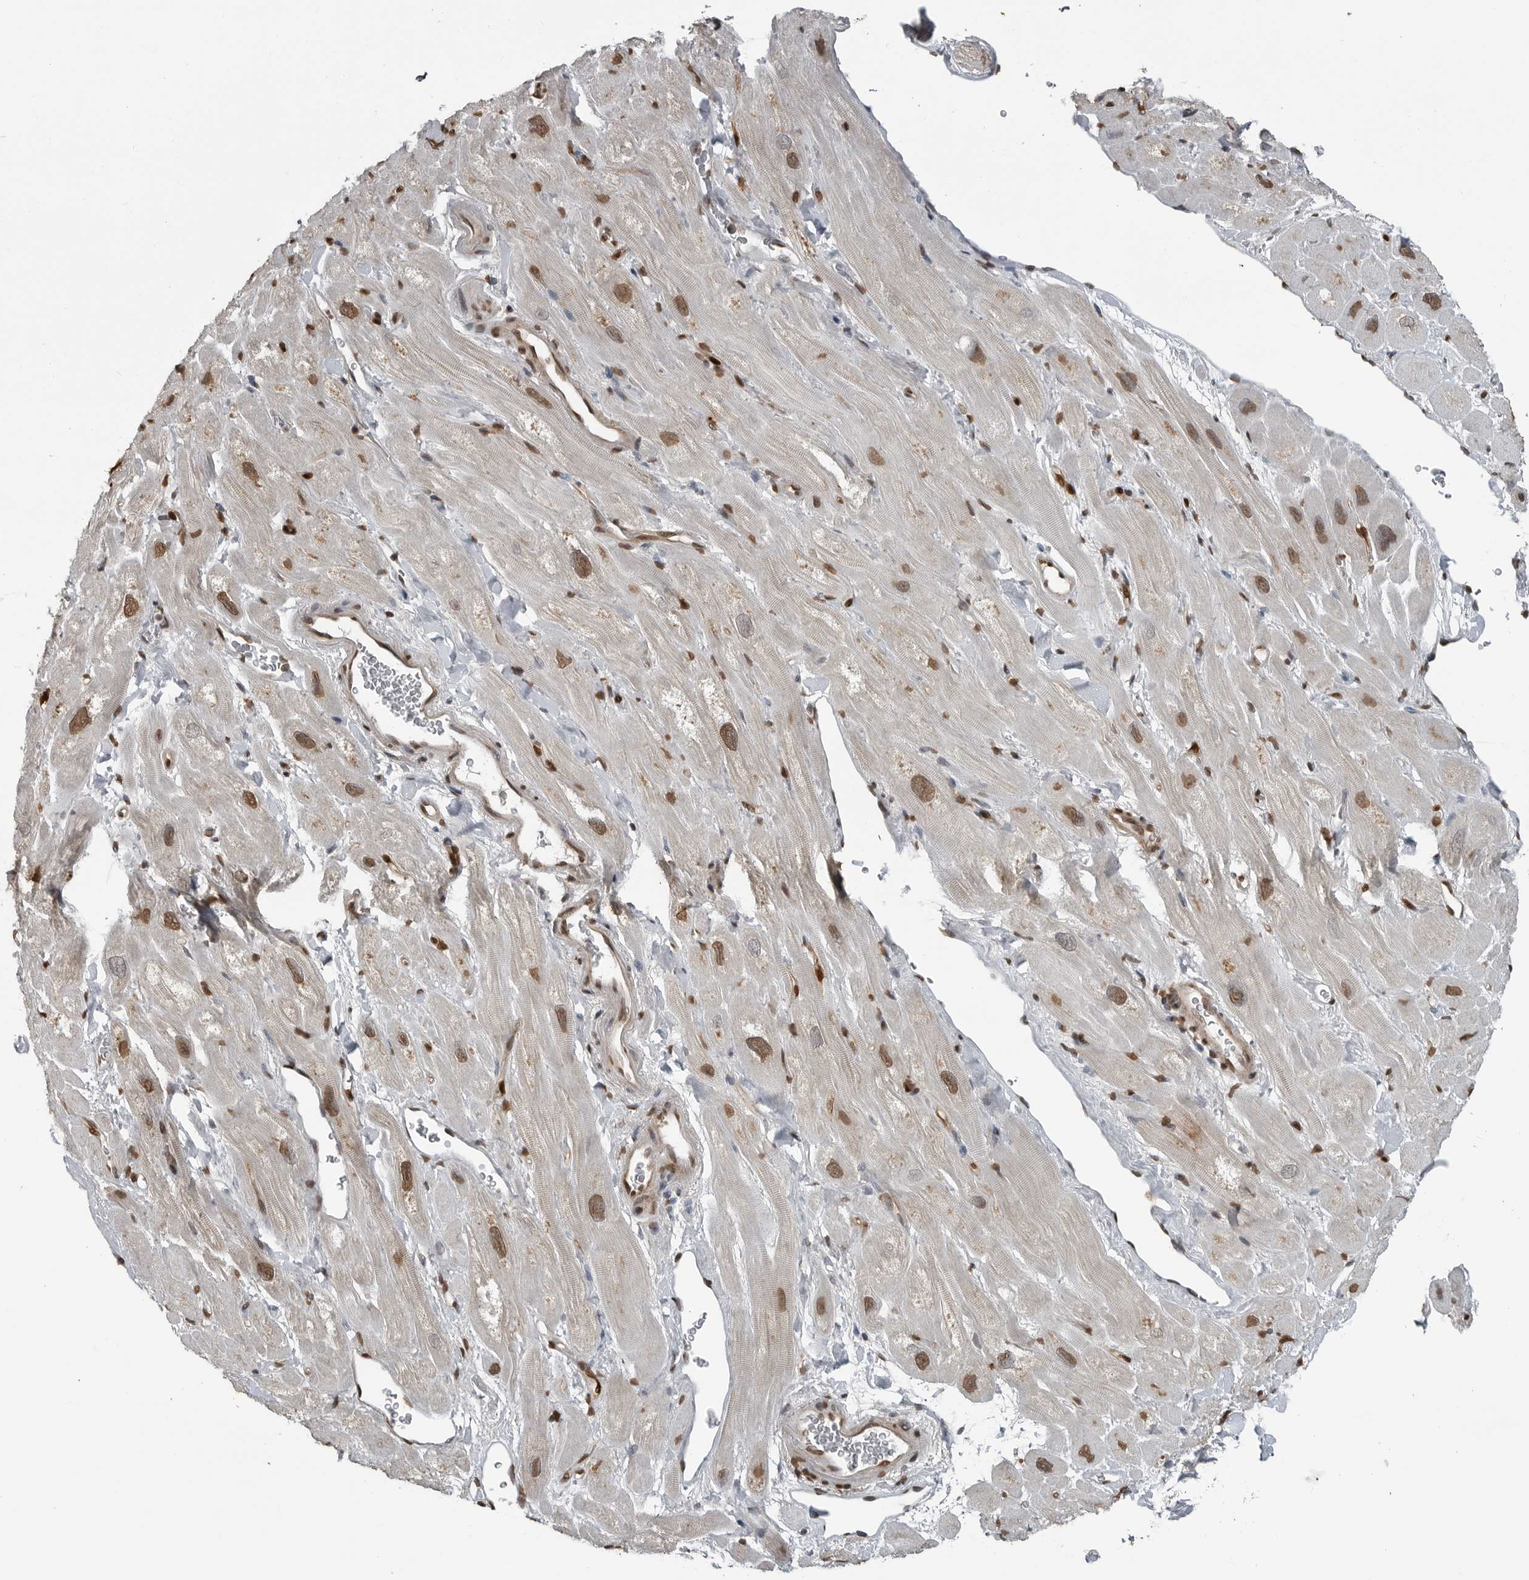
{"staining": {"intensity": "moderate", "quantity": "25%-75%", "location": "nuclear"}, "tissue": "heart muscle", "cell_type": "Cardiomyocytes", "image_type": "normal", "snomed": [{"axis": "morphology", "description": "Normal tissue, NOS"}, {"axis": "topography", "description": "Heart"}], "caption": "A brown stain highlights moderate nuclear expression of a protein in cardiomyocytes of normal human heart muscle.", "gene": "SMAD2", "patient": {"sex": "male", "age": 49}}